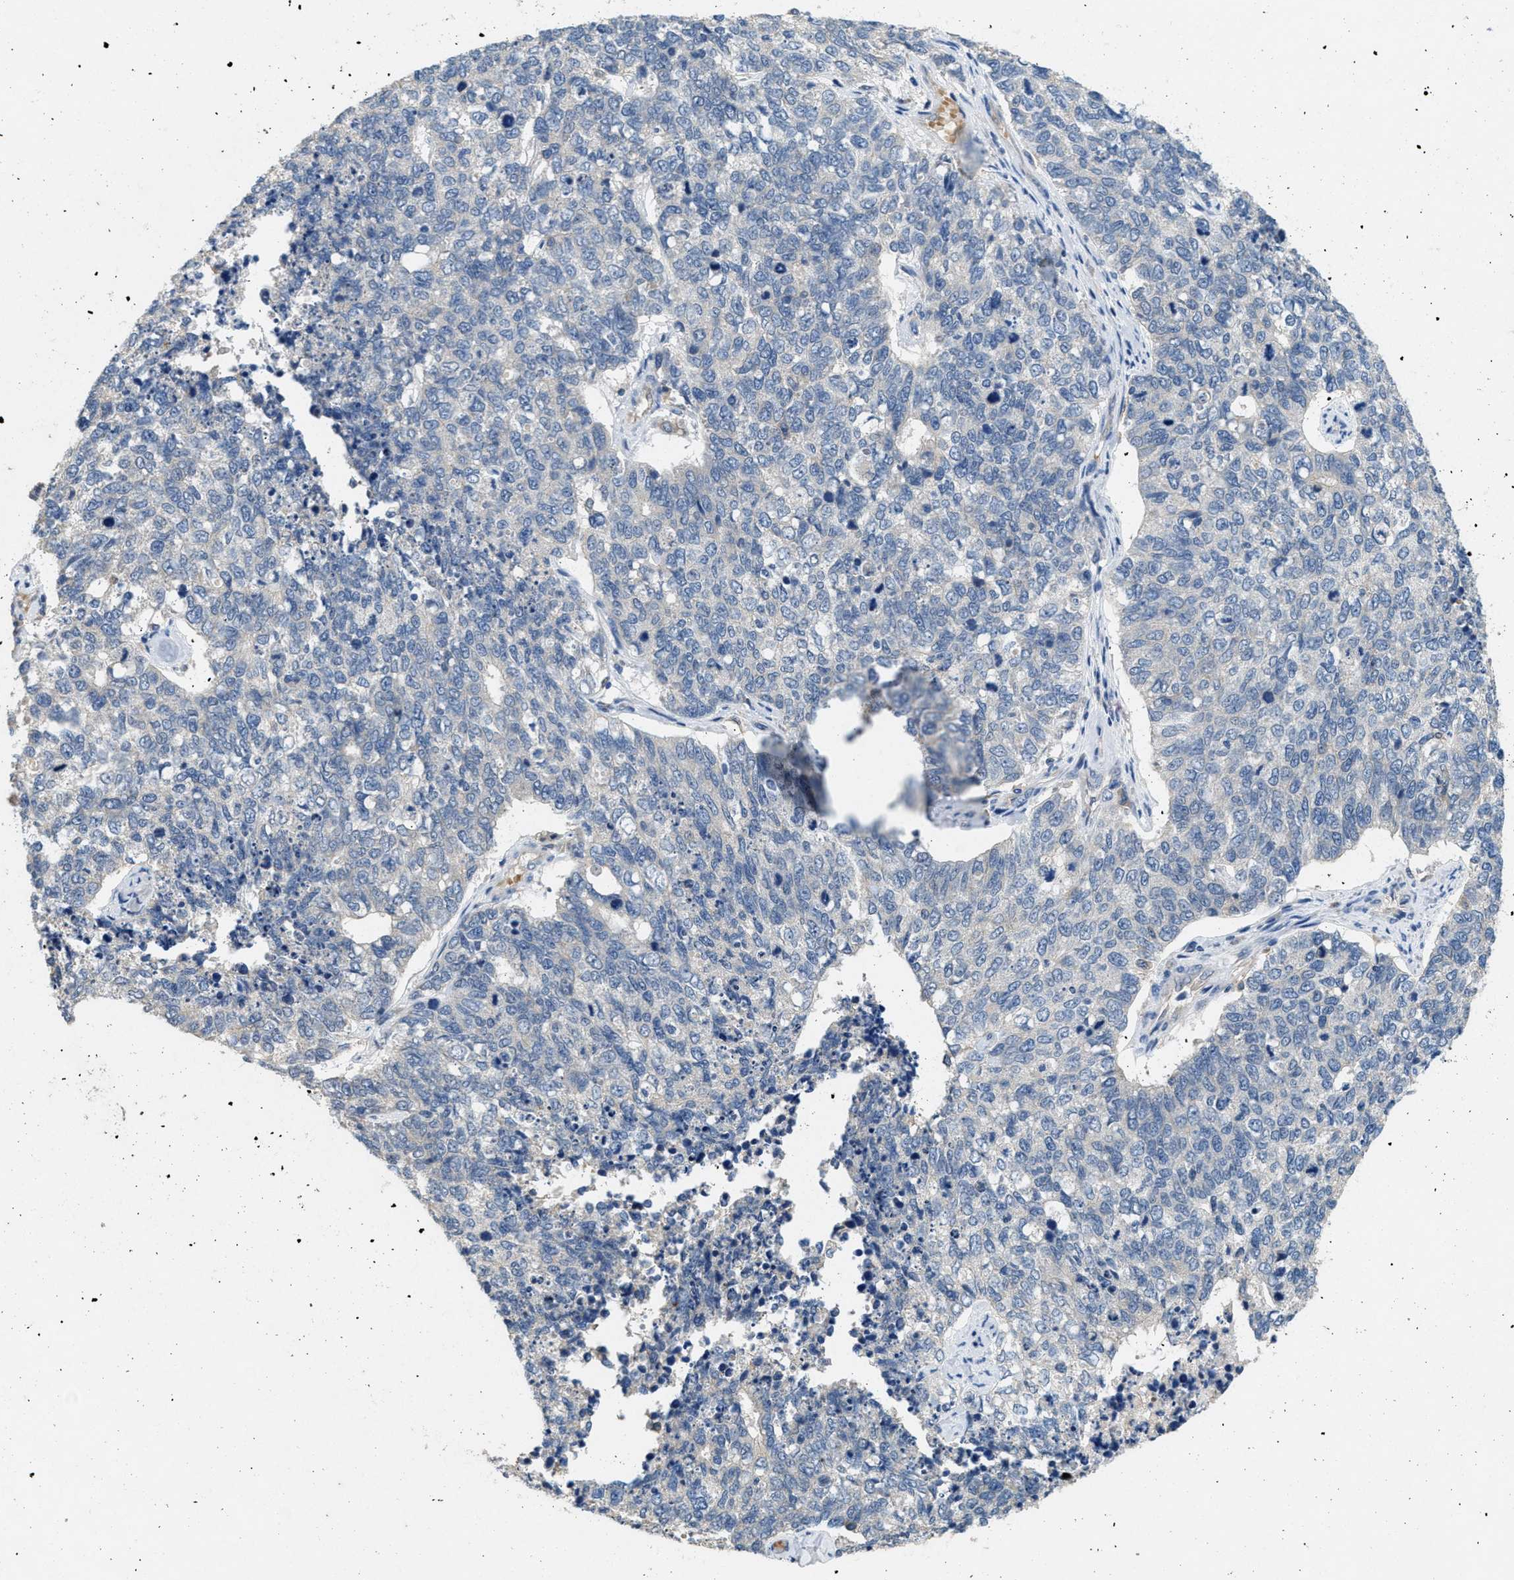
{"staining": {"intensity": "negative", "quantity": "none", "location": "none"}, "tissue": "cervical cancer", "cell_type": "Tumor cells", "image_type": "cancer", "snomed": [{"axis": "morphology", "description": "Squamous cell carcinoma, NOS"}, {"axis": "topography", "description": "Cervix"}], "caption": "An image of human cervical cancer is negative for staining in tumor cells. The staining was performed using DAB (3,3'-diaminobenzidine) to visualize the protein expression in brown, while the nuclei were stained in blue with hematoxylin (Magnification: 20x).", "gene": "DGKE", "patient": {"sex": "female", "age": 63}}